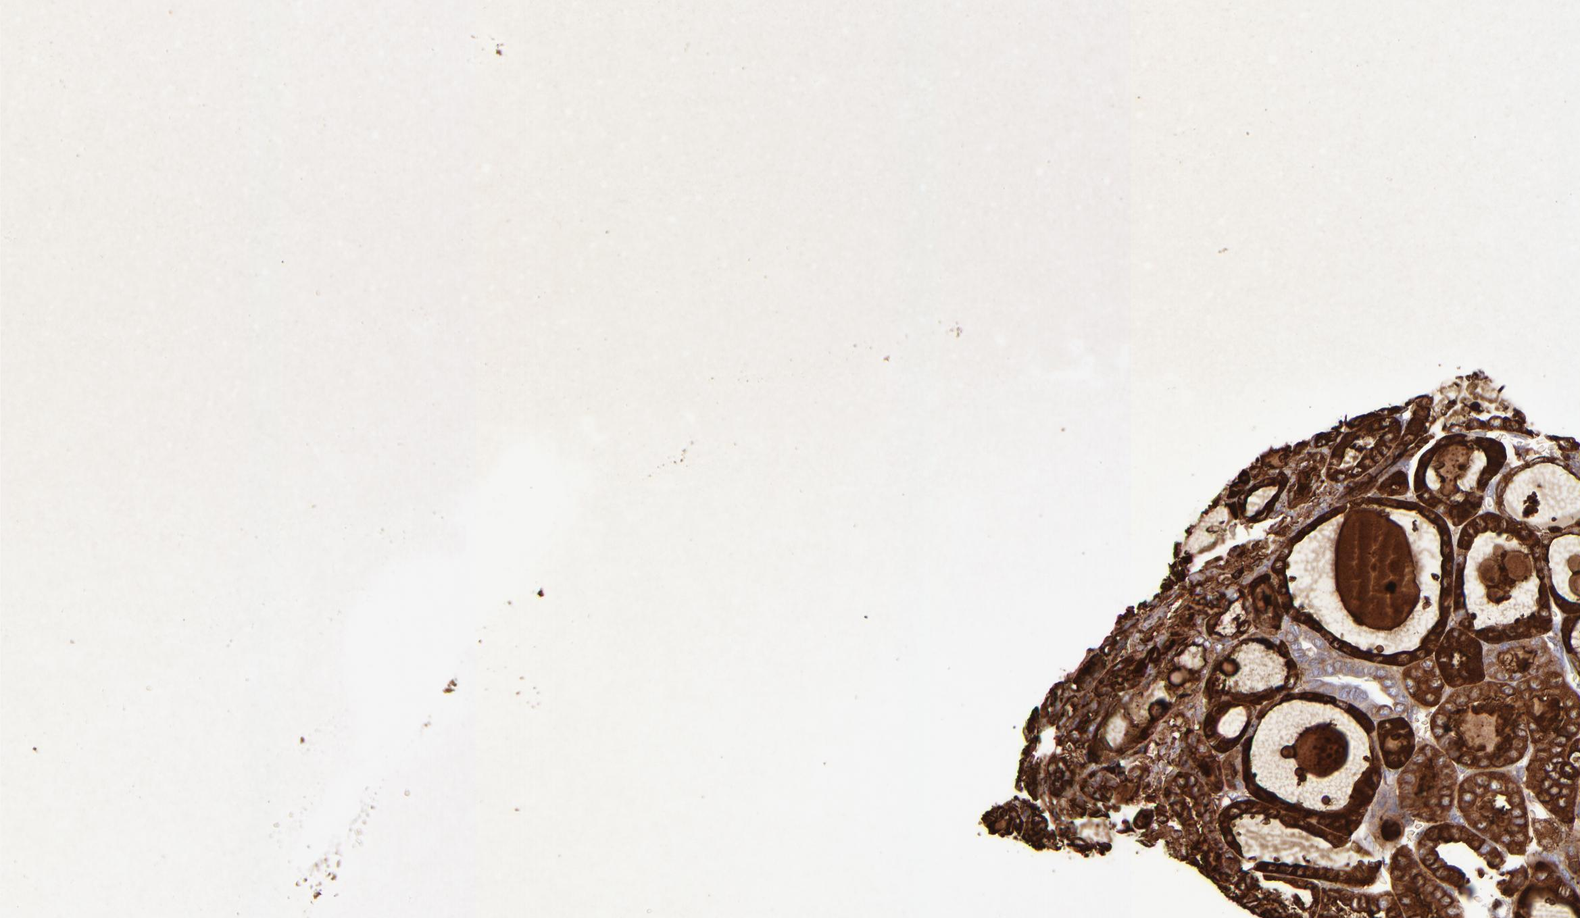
{"staining": {"intensity": "strong", "quantity": ">75%", "location": "cytoplasmic/membranous"}, "tissue": "thyroid cancer", "cell_type": "Tumor cells", "image_type": "cancer", "snomed": [{"axis": "morphology", "description": "Carcinoma, NOS"}, {"axis": "topography", "description": "Thyroid gland"}], "caption": "Human thyroid cancer (carcinoma) stained with a brown dye reveals strong cytoplasmic/membranous positive staining in about >75% of tumor cells.", "gene": "TG", "patient": {"sex": "female", "age": 91}}